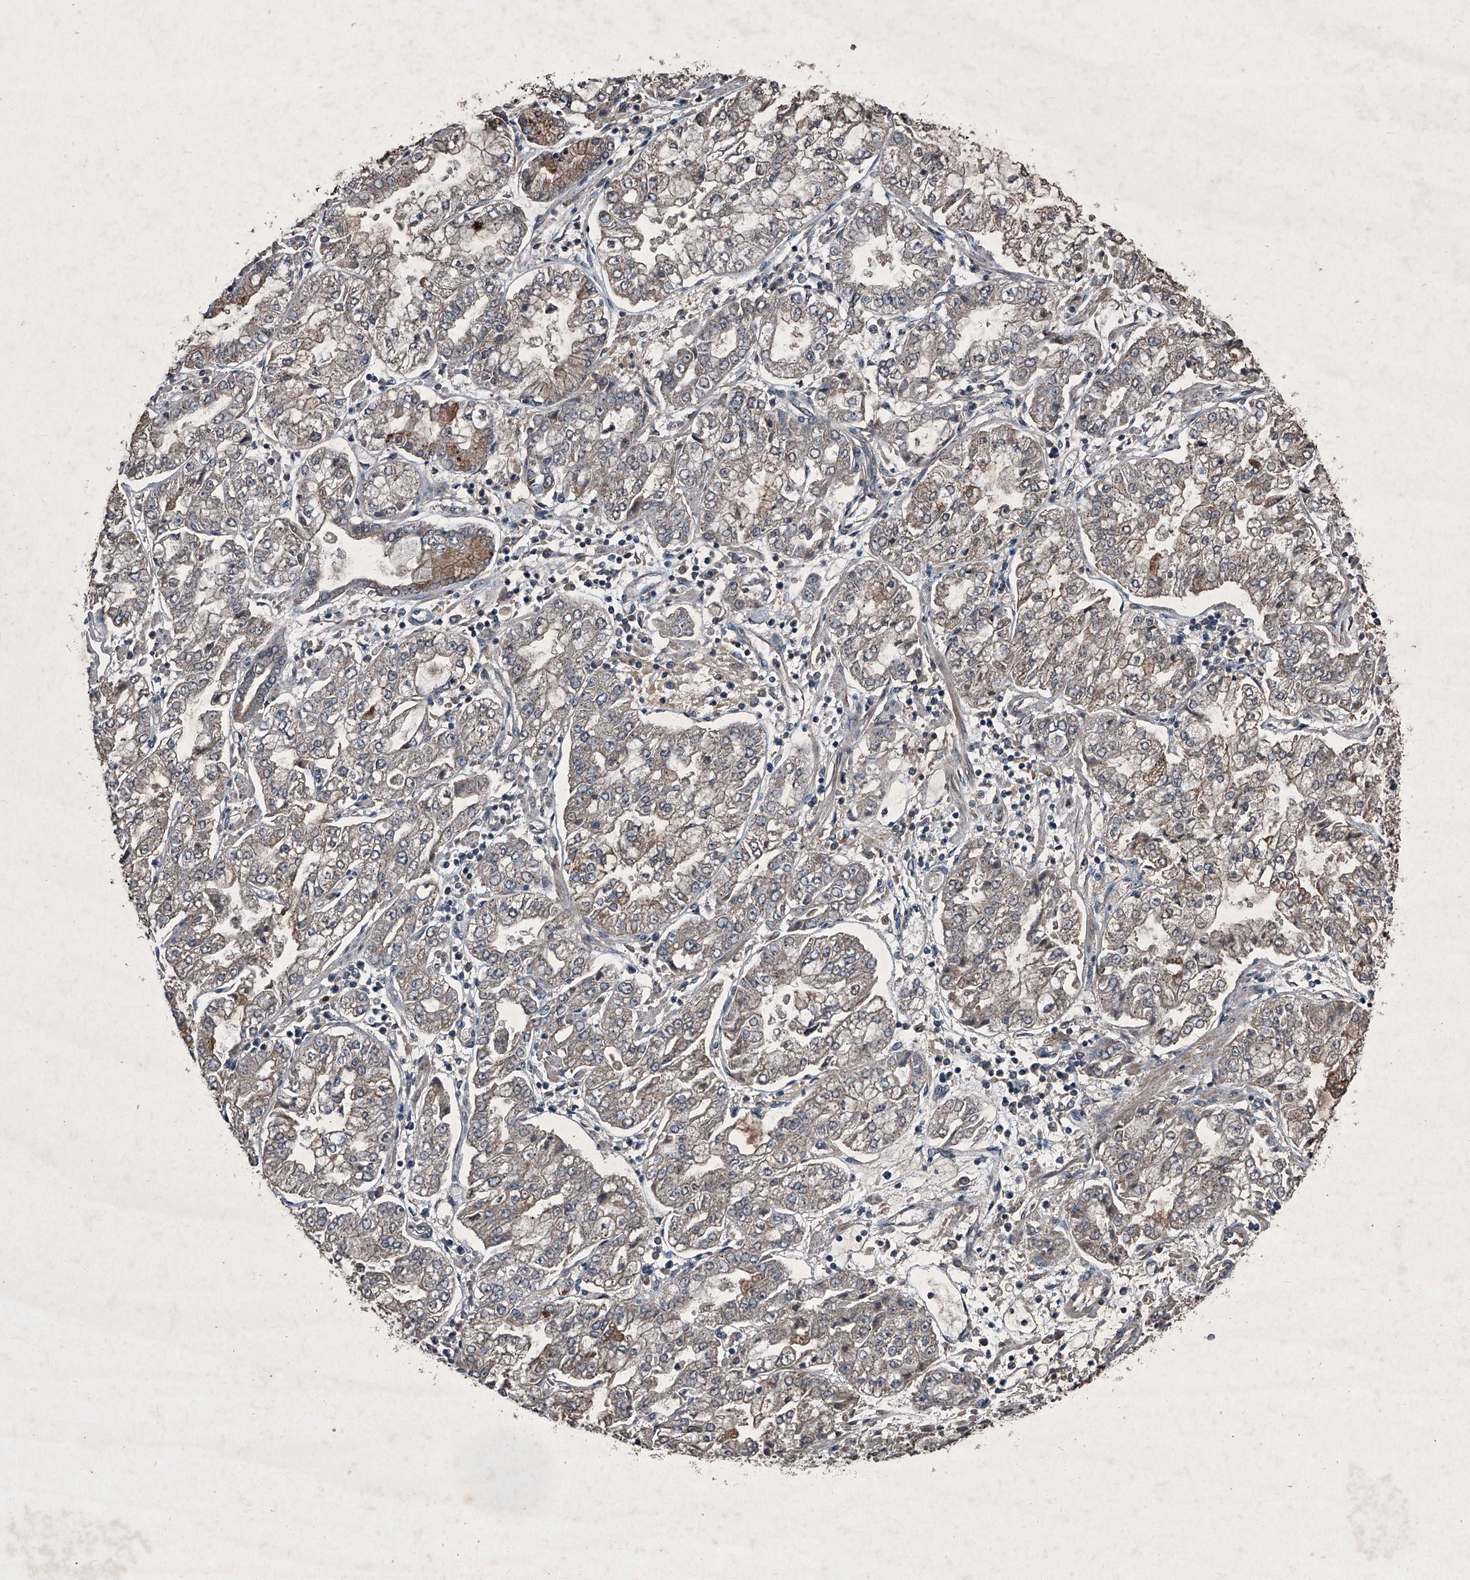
{"staining": {"intensity": "weak", "quantity": ">75%", "location": "cytoplasmic/membranous"}, "tissue": "stomach cancer", "cell_type": "Tumor cells", "image_type": "cancer", "snomed": [{"axis": "morphology", "description": "Adenocarcinoma, NOS"}, {"axis": "topography", "description": "Stomach"}], "caption": "The micrograph displays staining of adenocarcinoma (stomach), revealing weak cytoplasmic/membranous protein positivity (brown color) within tumor cells.", "gene": "MAPKAP1", "patient": {"sex": "male", "age": 76}}